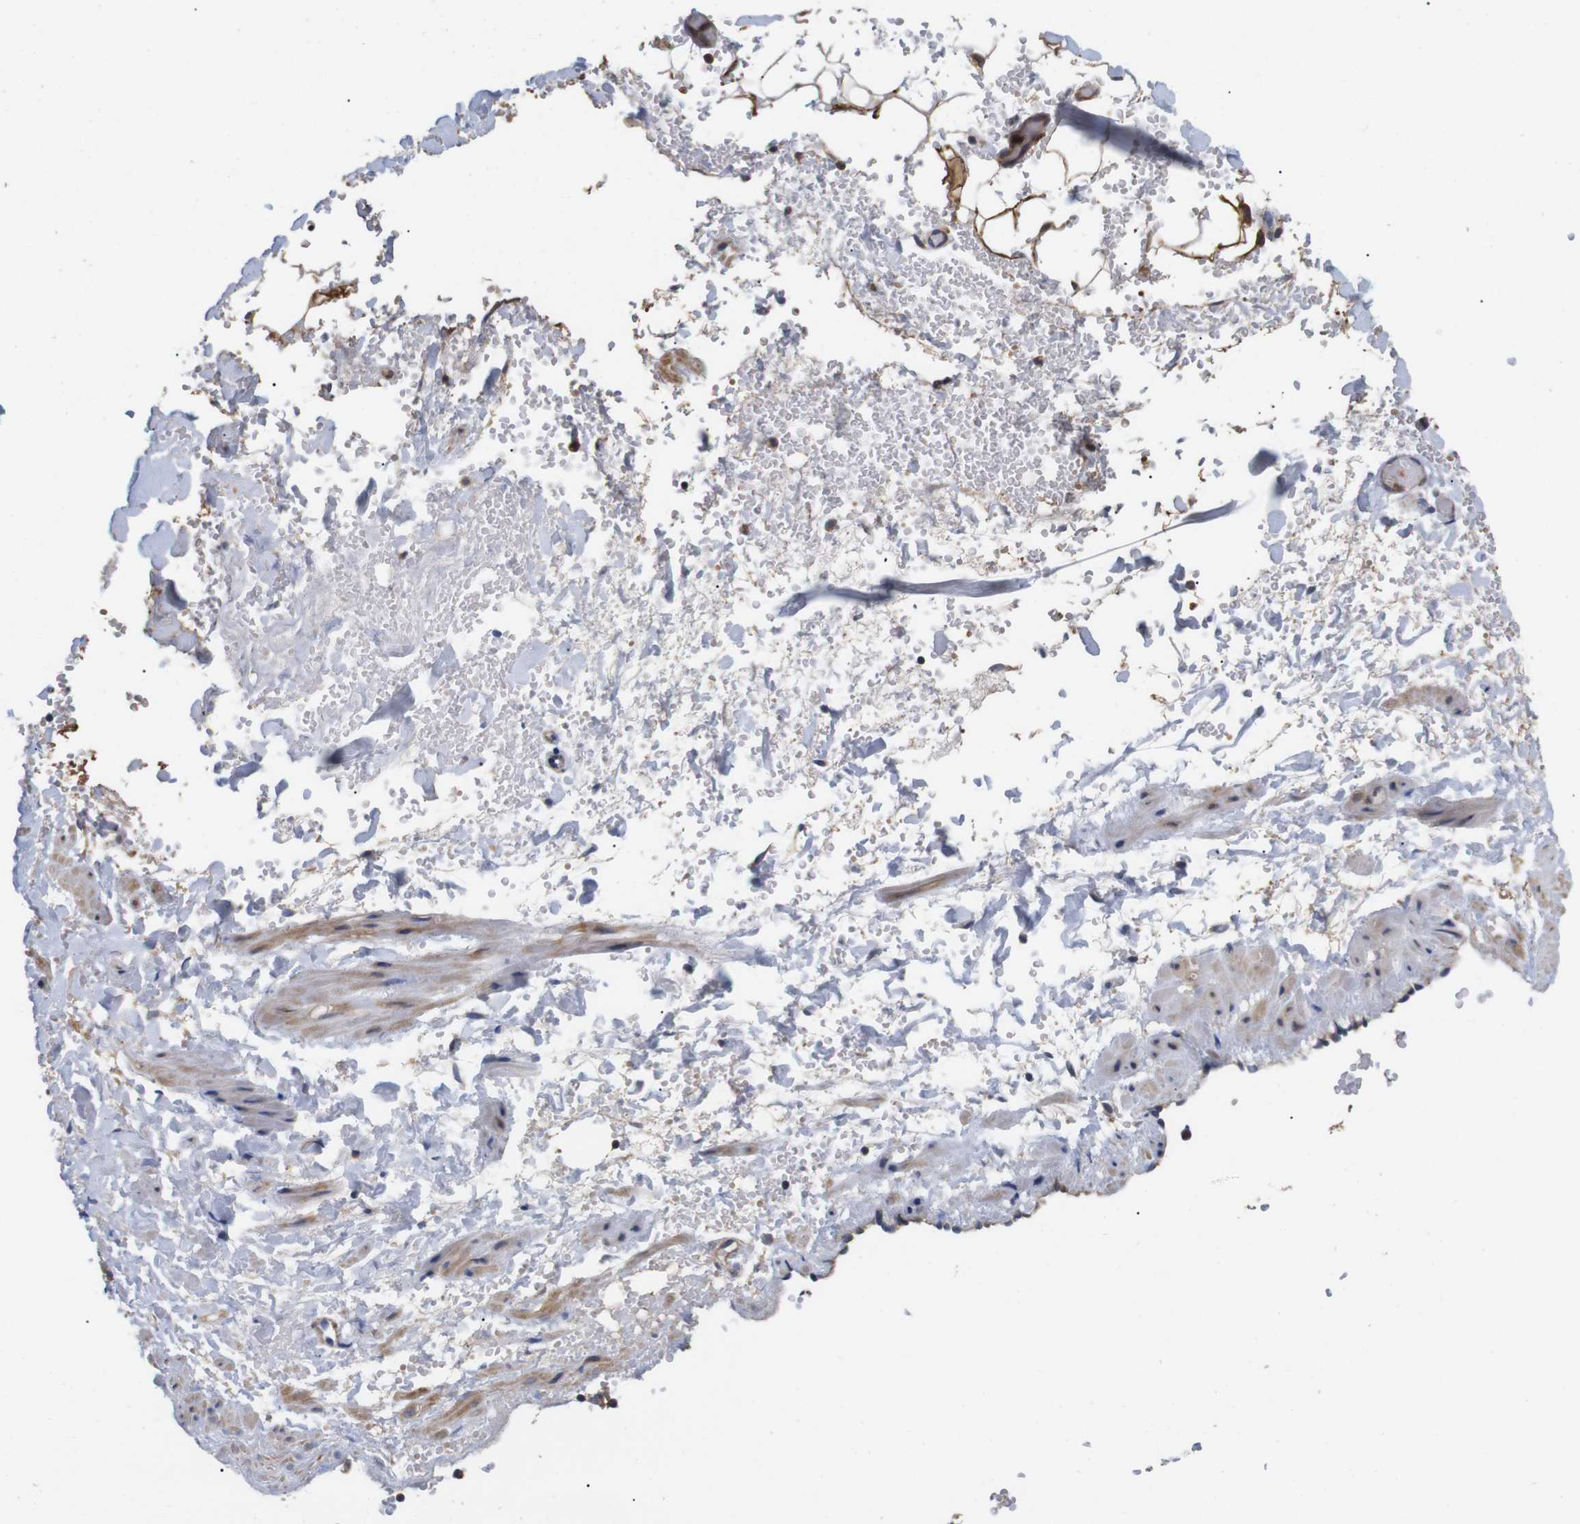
{"staining": {"intensity": "moderate", "quantity": "25%-75%", "location": "cytoplasmic/membranous"}, "tissue": "adipose tissue", "cell_type": "Adipocytes", "image_type": "normal", "snomed": [{"axis": "morphology", "description": "Normal tissue, NOS"}, {"axis": "topography", "description": "Soft tissue"}, {"axis": "topography", "description": "Vascular tissue"}], "caption": "The histopathology image demonstrates a brown stain indicating the presence of a protein in the cytoplasmic/membranous of adipocytes in adipose tissue.", "gene": "SPRY3", "patient": {"sex": "female", "age": 35}}